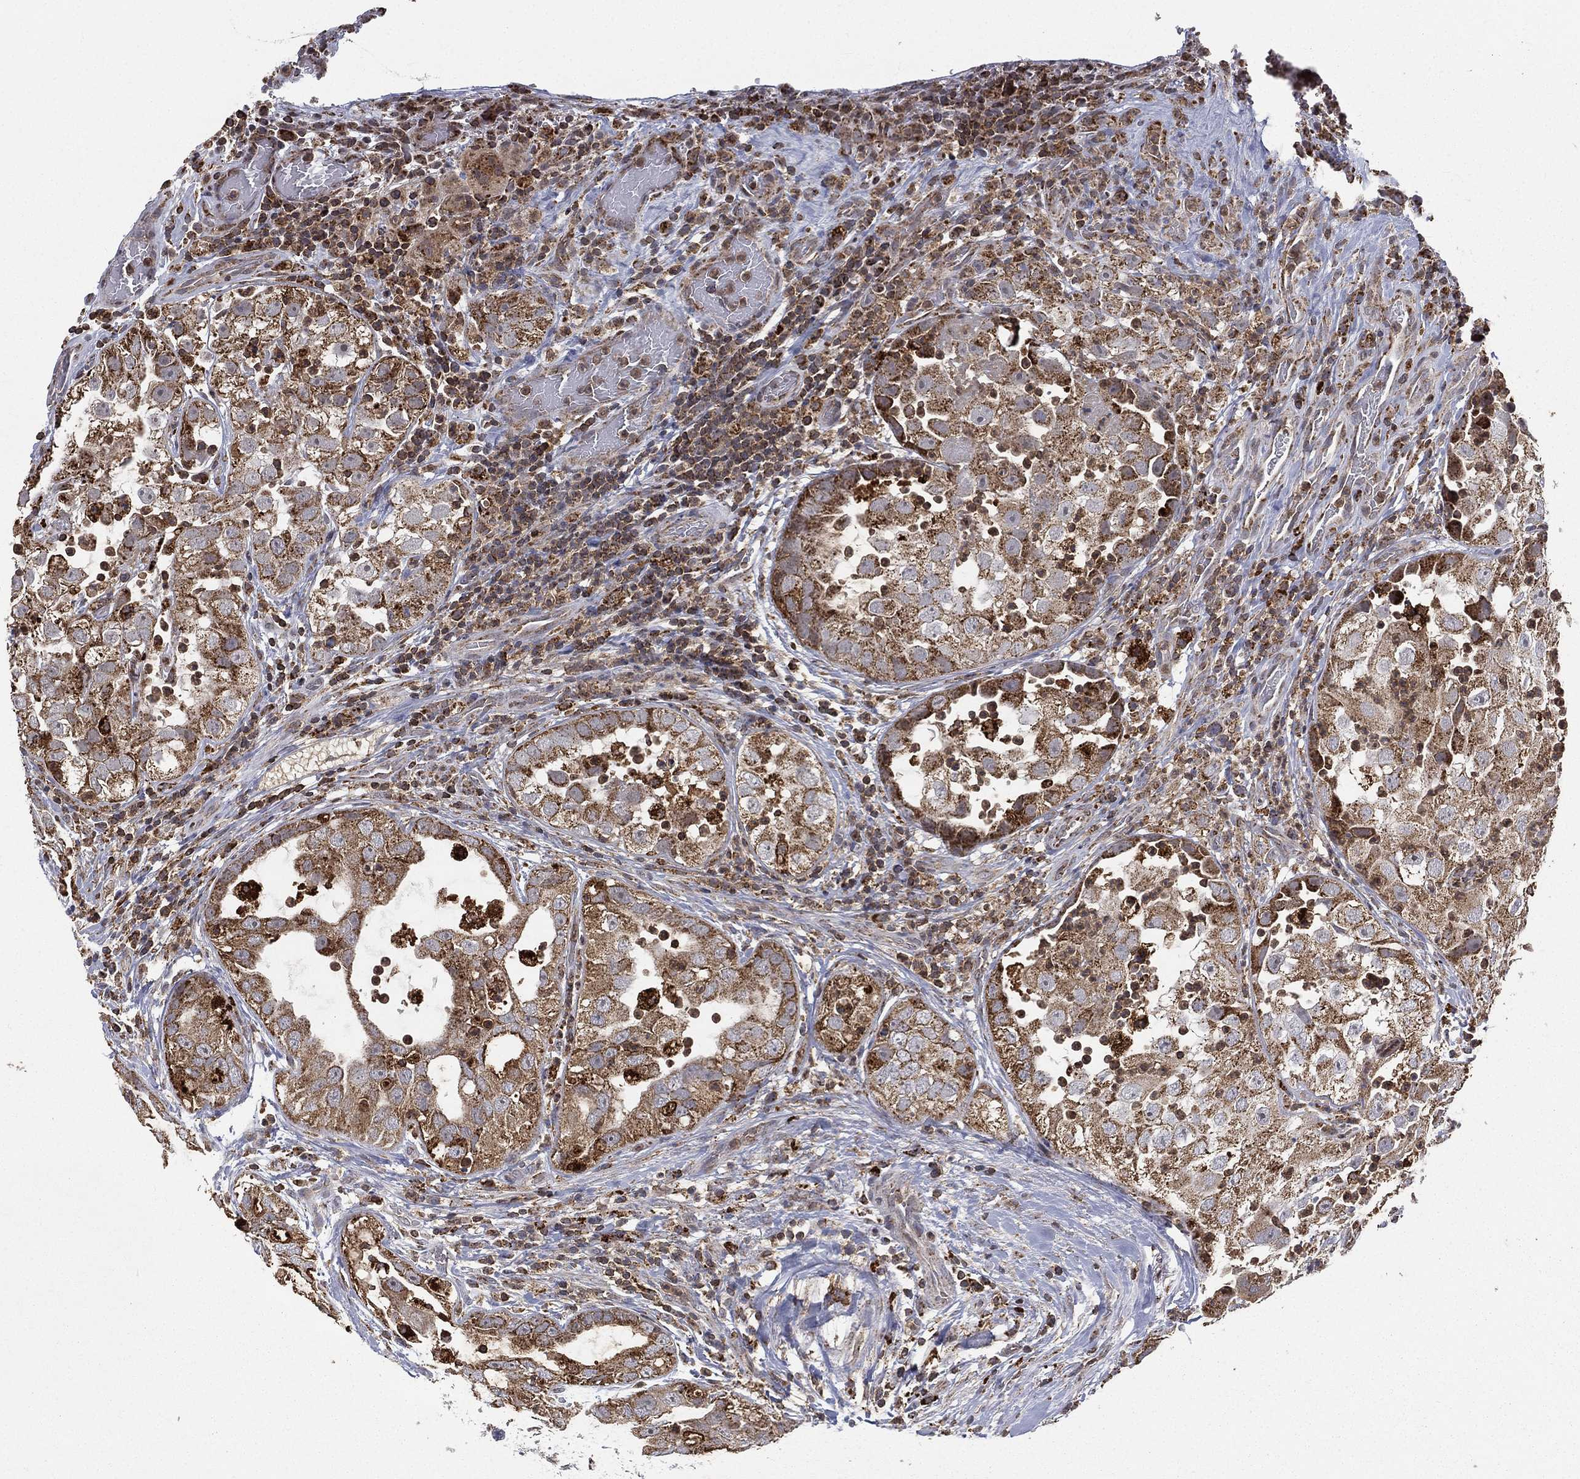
{"staining": {"intensity": "strong", "quantity": "25%-75%", "location": "cytoplasmic/membranous"}, "tissue": "urothelial cancer", "cell_type": "Tumor cells", "image_type": "cancer", "snomed": [{"axis": "morphology", "description": "Urothelial carcinoma, High grade"}, {"axis": "topography", "description": "Urinary bladder"}], "caption": "The photomicrograph demonstrates a brown stain indicating the presence of a protein in the cytoplasmic/membranous of tumor cells in urothelial carcinoma (high-grade).", "gene": "RIN3", "patient": {"sex": "female", "age": 41}}